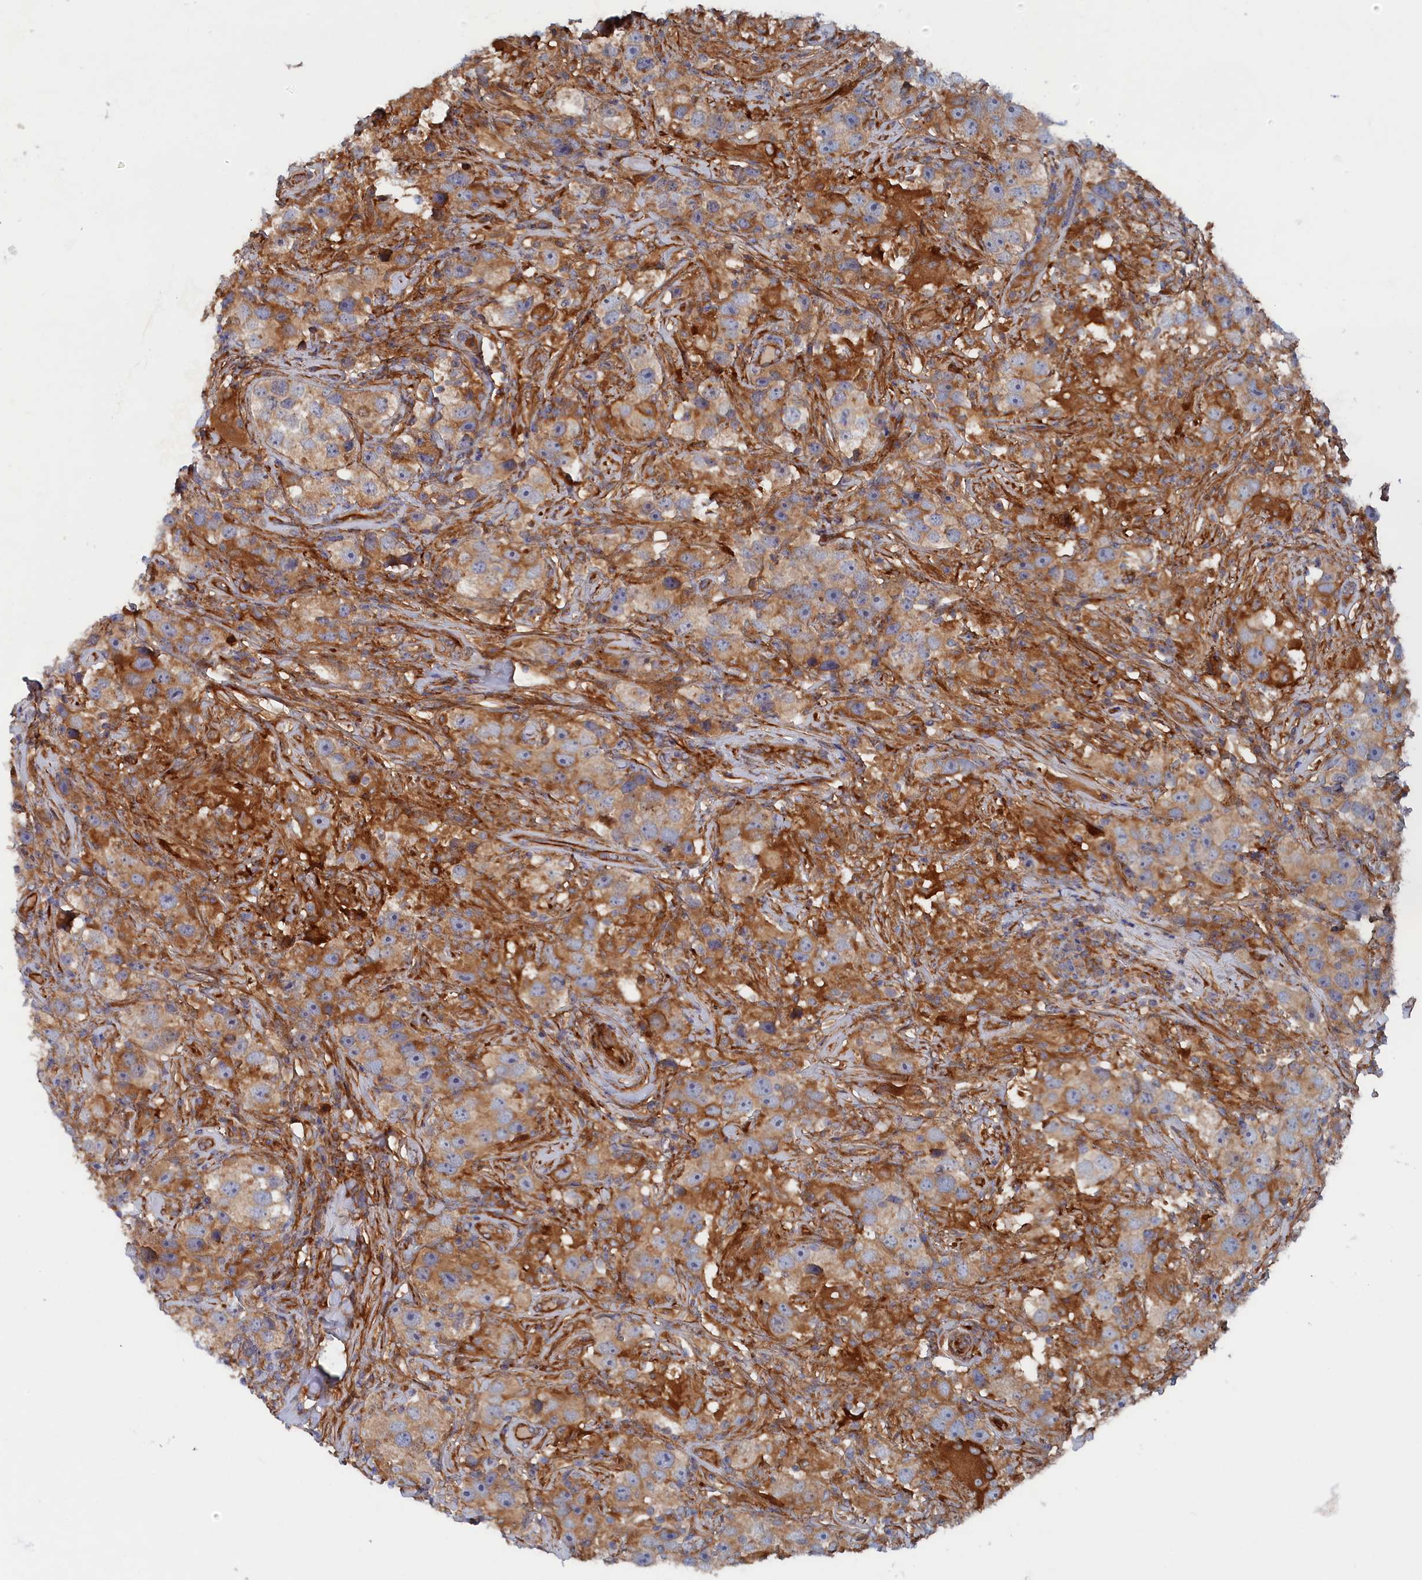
{"staining": {"intensity": "moderate", "quantity": "25%-75%", "location": "cytoplasmic/membranous"}, "tissue": "testis cancer", "cell_type": "Tumor cells", "image_type": "cancer", "snomed": [{"axis": "morphology", "description": "Seminoma, NOS"}, {"axis": "topography", "description": "Testis"}], "caption": "Moderate cytoplasmic/membranous staining for a protein is identified in approximately 25%-75% of tumor cells of testis cancer using IHC.", "gene": "TMEM196", "patient": {"sex": "male", "age": 49}}